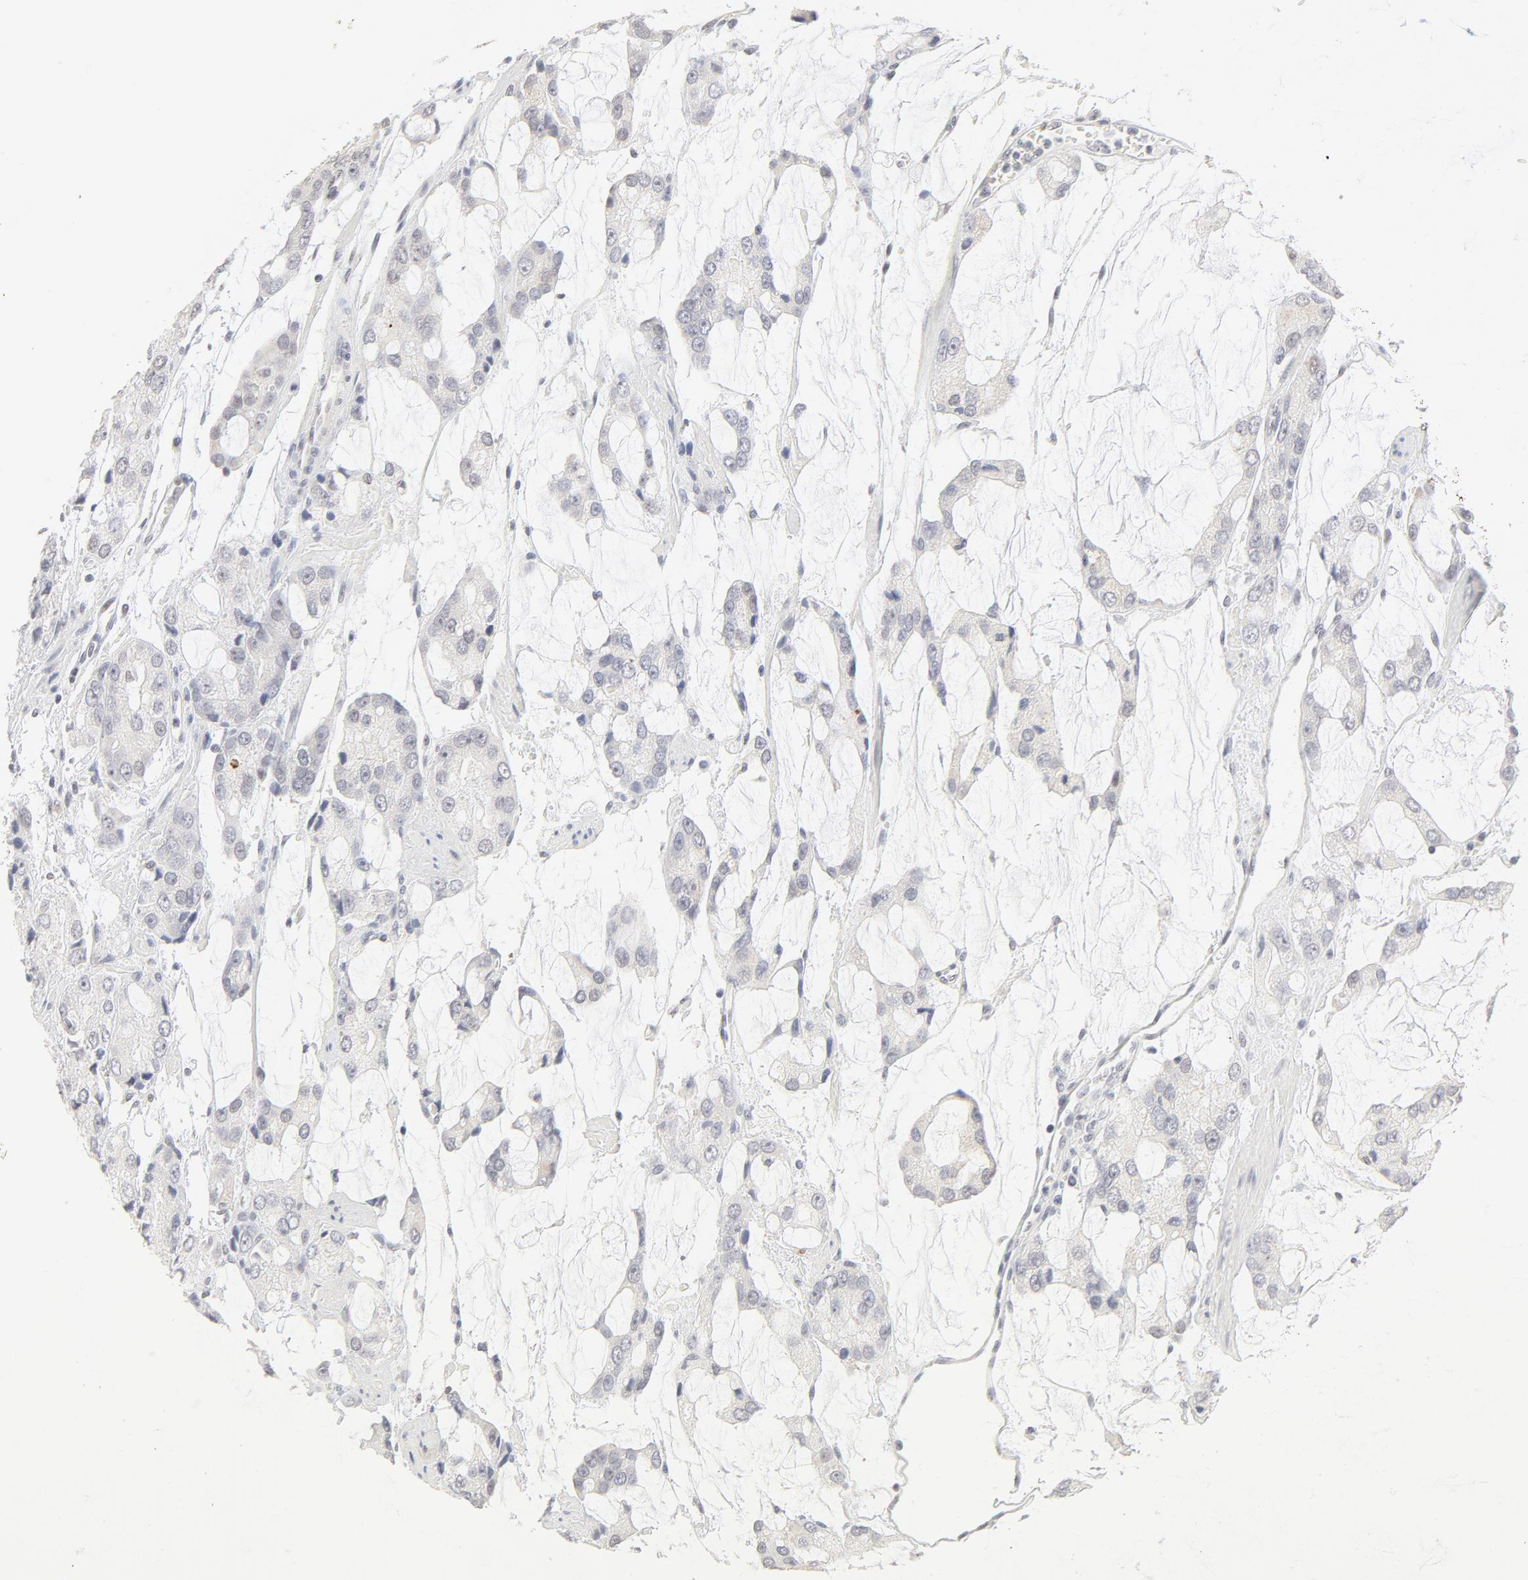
{"staining": {"intensity": "negative", "quantity": "none", "location": "none"}, "tissue": "prostate cancer", "cell_type": "Tumor cells", "image_type": "cancer", "snomed": [{"axis": "morphology", "description": "Adenocarcinoma, High grade"}, {"axis": "topography", "description": "Prostate"}], "caption": "This is a histopathology image of immunohistochemistry staining of prostate cancer, which shows no expression in tumor cells.", "gene": "NFIL3", "patient": {"sex": "male", "age": 67}}